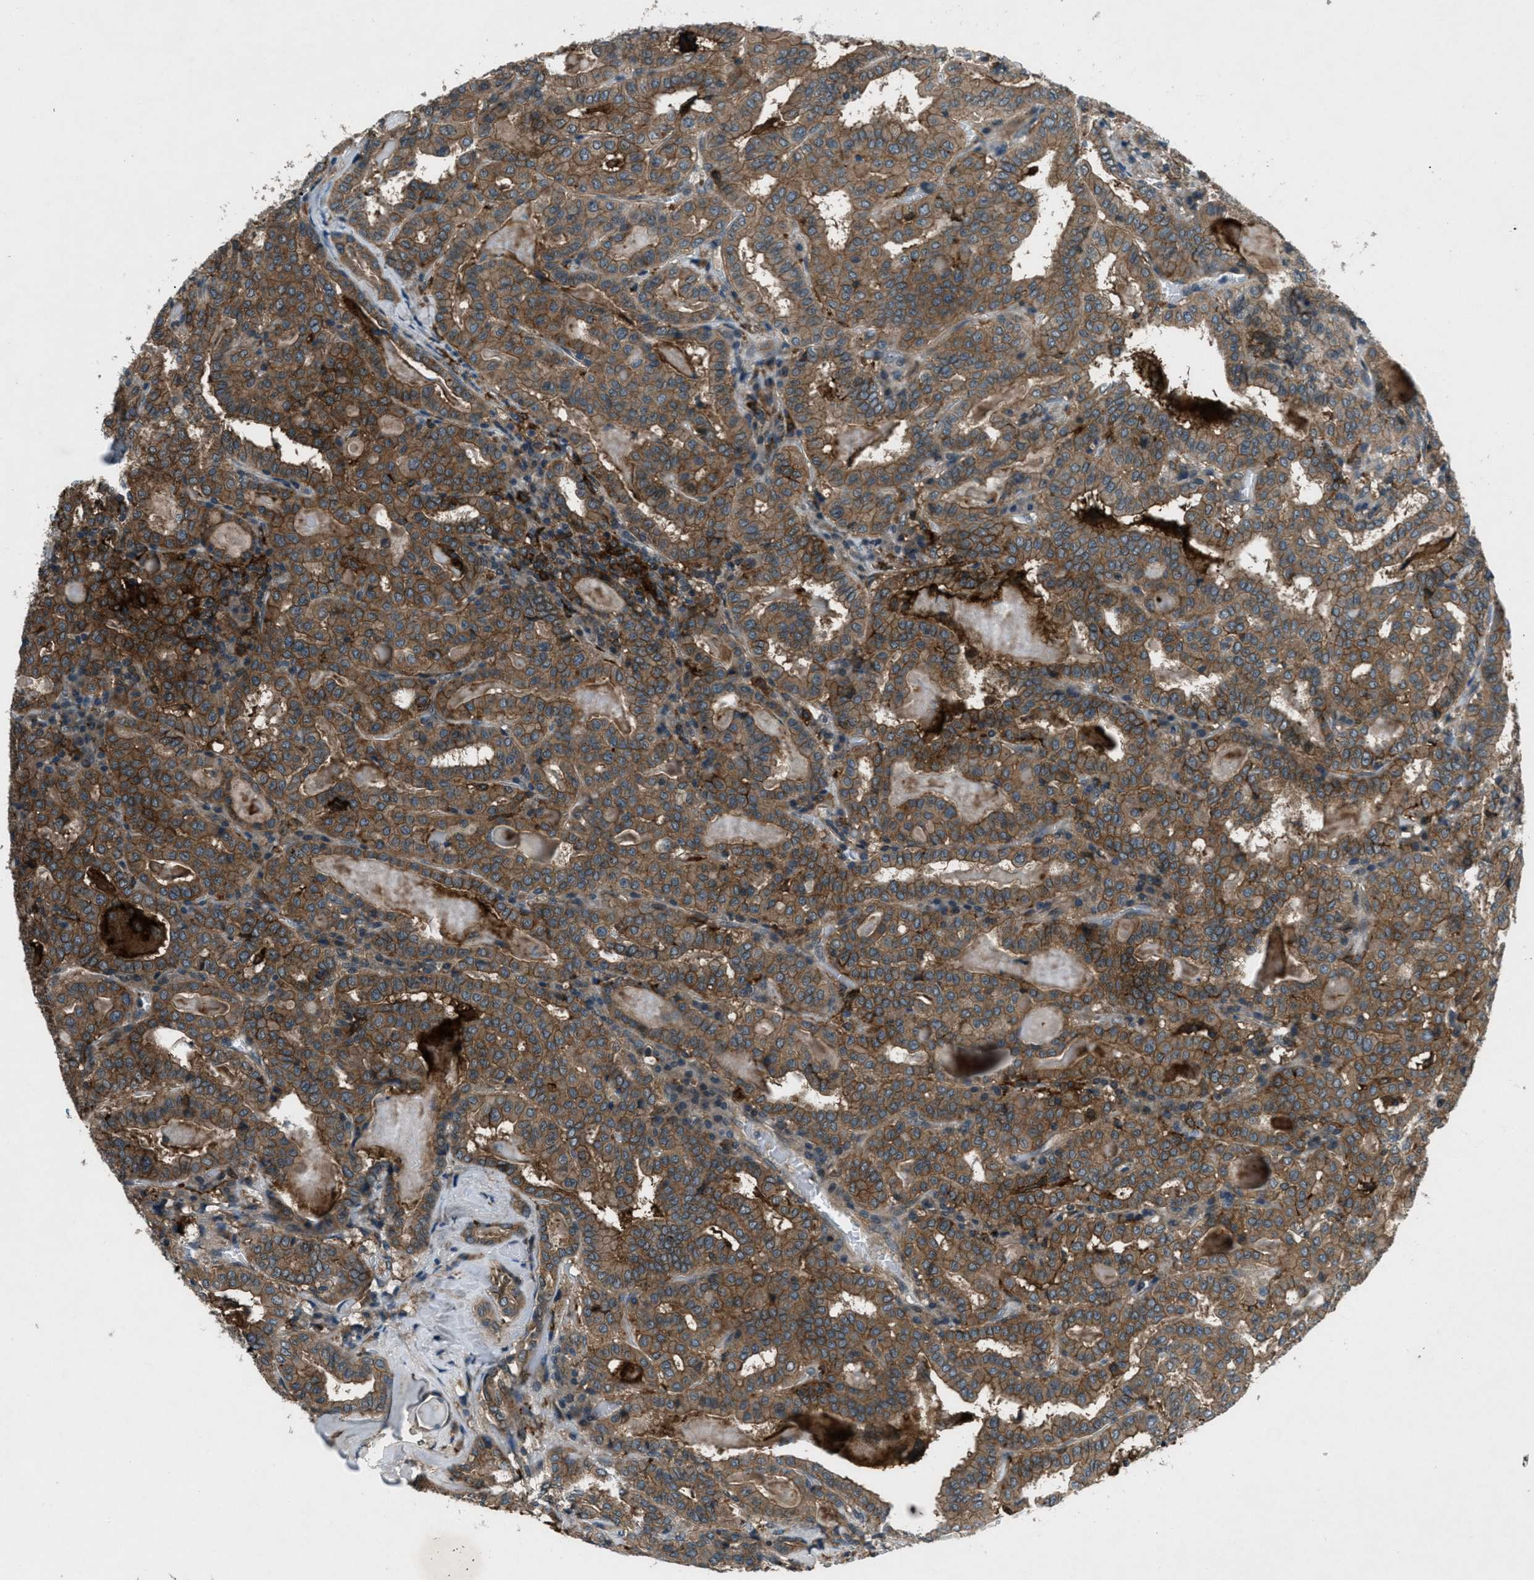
{"staining": {"intensity": "moderate", "quantity": ">75%", "location": "cytoplasmic/membranous"}, "tissue": "thyroid cancer", "cell_type": "Tumor cells", "image_type": "cancer", "snomed": [{"axis": "morphology", "description": "Papillary adenocarcinoma, NOS"}, {"axis": "topography", "description": "Thyroid gland"}], "caption": "Immunohistochemistry image of thyroid cancer stained for a protein (brown), which exhibits medium levels of moderate cytoplasmic/membranous expression in approximately >75% of tumor cells.", "gene": "EPSTI1", "patient": {"sex": "female", "age": 42}}